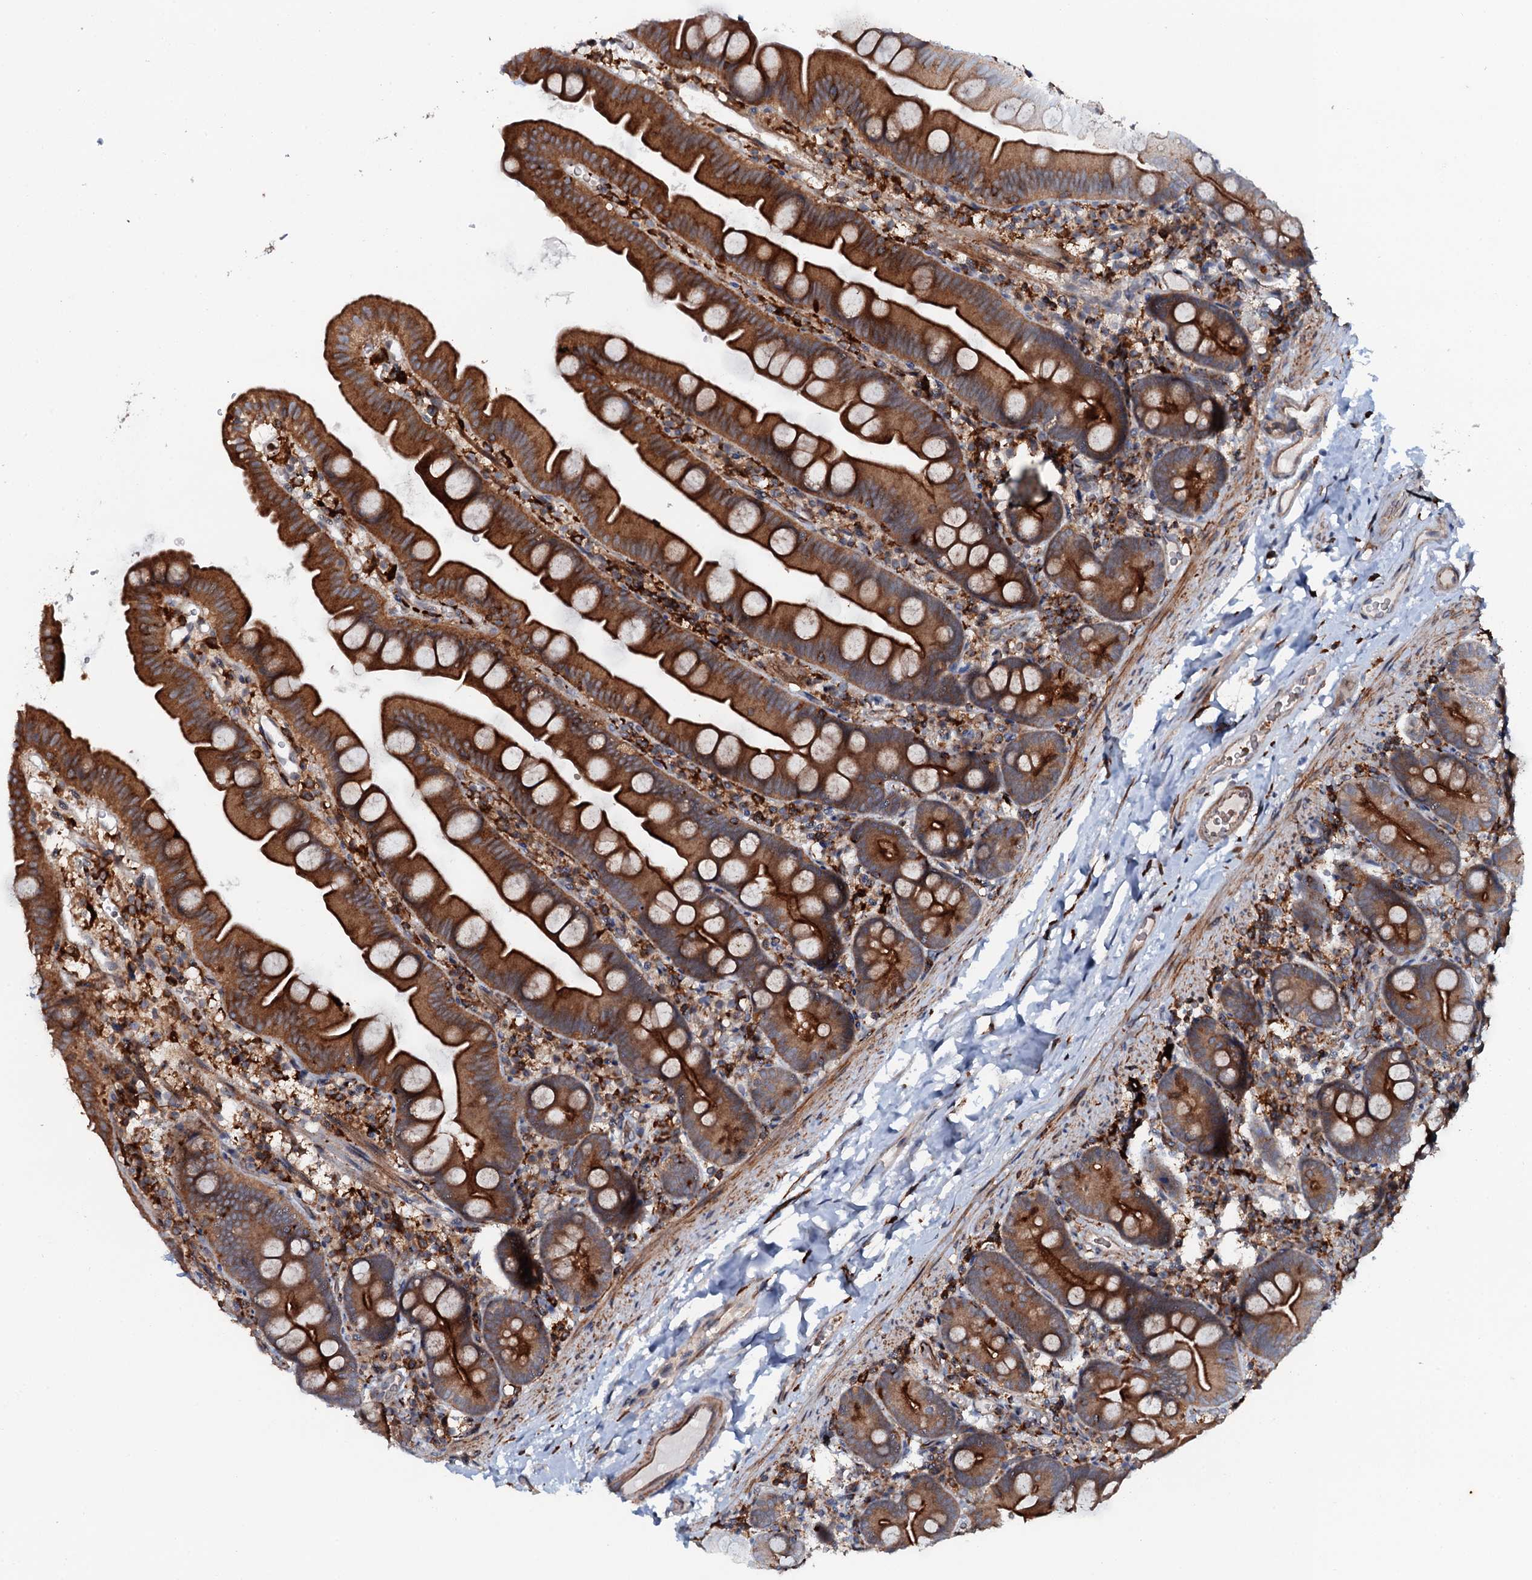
{"staining": {"intensity": "strong", "quantity": ">75%", "location": "cytoplasmic/membranous"}, "tissue": "small intestine", "cell_type": "Glandular cells", "image_type": "normal", "snomed": [{"axis": "morphology", "description": "Normal tissue, NOS"}, {"axis": "topography", "description": "Small intestine"}], "caption": "Immunohistochemical staining of unremarkable small intestine shows high levels of strong cytoplasmic/membranous staining in about >75% of glandular cells. The staining was performed using DAB (3,3'-diaminobenzidine), with brown indicating positive protein expression. Nuclei are stained blue with hematoxylin.", "gene": "VAMP8", "patient": {"sex": "female", "age": 68}}